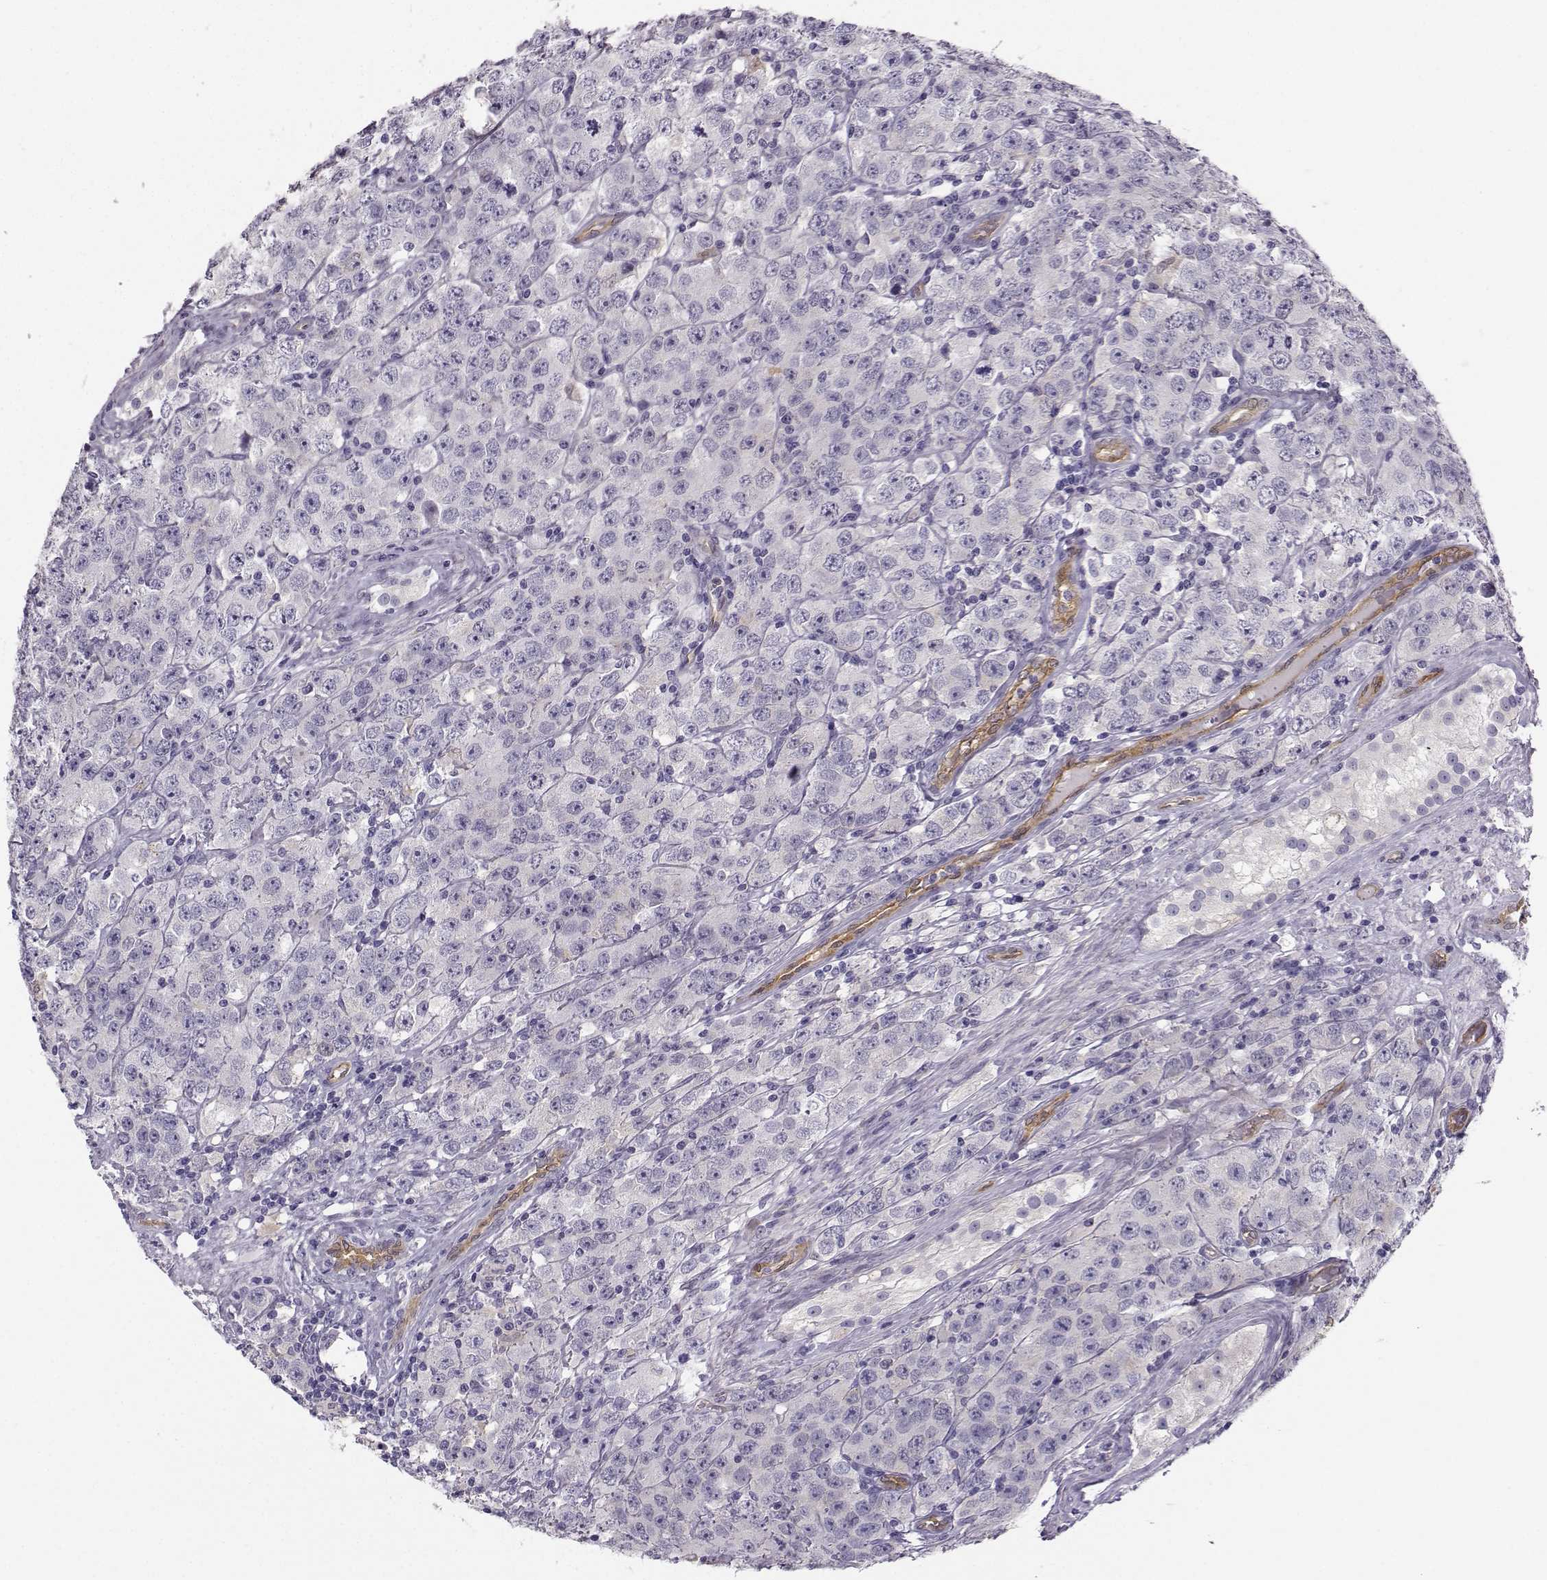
{"staining": {"intensity": "negative", "quantity": "none", "location": "none"}, "tissue": "testis cancer", "cell_type": "Tumor cells", "image_type": "cancer", "snomed": [{"axis": "morphology", "description": "Seminoma, NOS"}, {"axis": "topography", "description": "Testis"}], "caption": "Immunohistochemical staining of human testis cancer (seminoma) exhibits no significant staining in tumor cells.", "gene": "NQO1", "patient": {"sex": "male", "age": 52}}